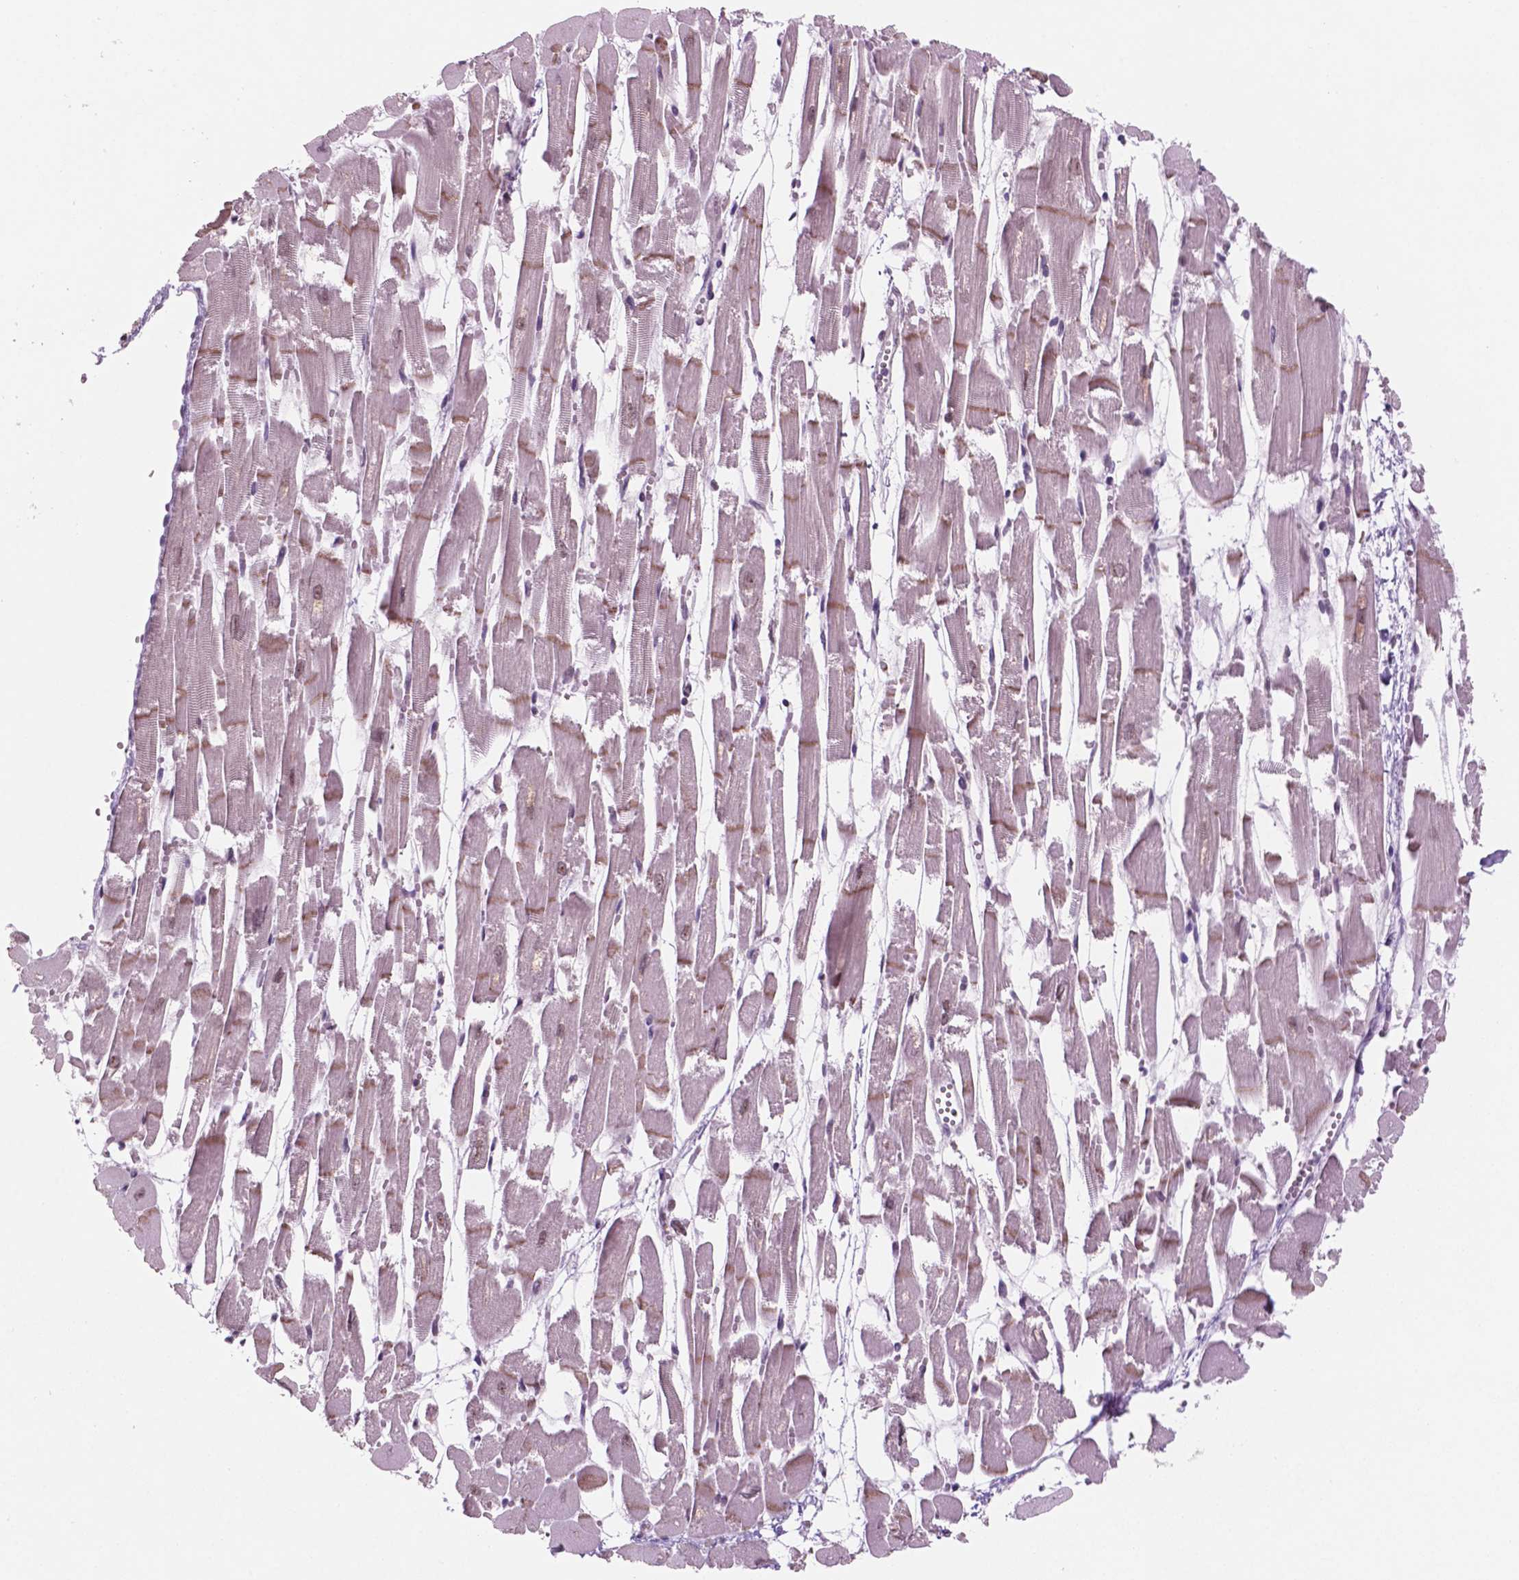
{"staining": {"intensity": "moderate", "quantity": "25%-75%", "location": "cytoplasmic/membranous,nuclear"}, "tissue": "heart muscle", "cell_type": "Cardiomyocytes", "image_type": "normal", "snomed": [{"axis": "morphology", "description": "Normal tissue, NOS"}, {"axis": "topography", "description": "Heart"}], "caption": "Immunohistochemistry (IHC) of normal heart muscle exhibits medium levels of moderate cytoplasmic/membranous,nuclear staining in about 25%-75% of cardiomyocytes. (DAB = brown stain, brightfield microscopy at high magnification).", "gene": "POLR2E", "patient": {"sex": "female", "age": 52}}